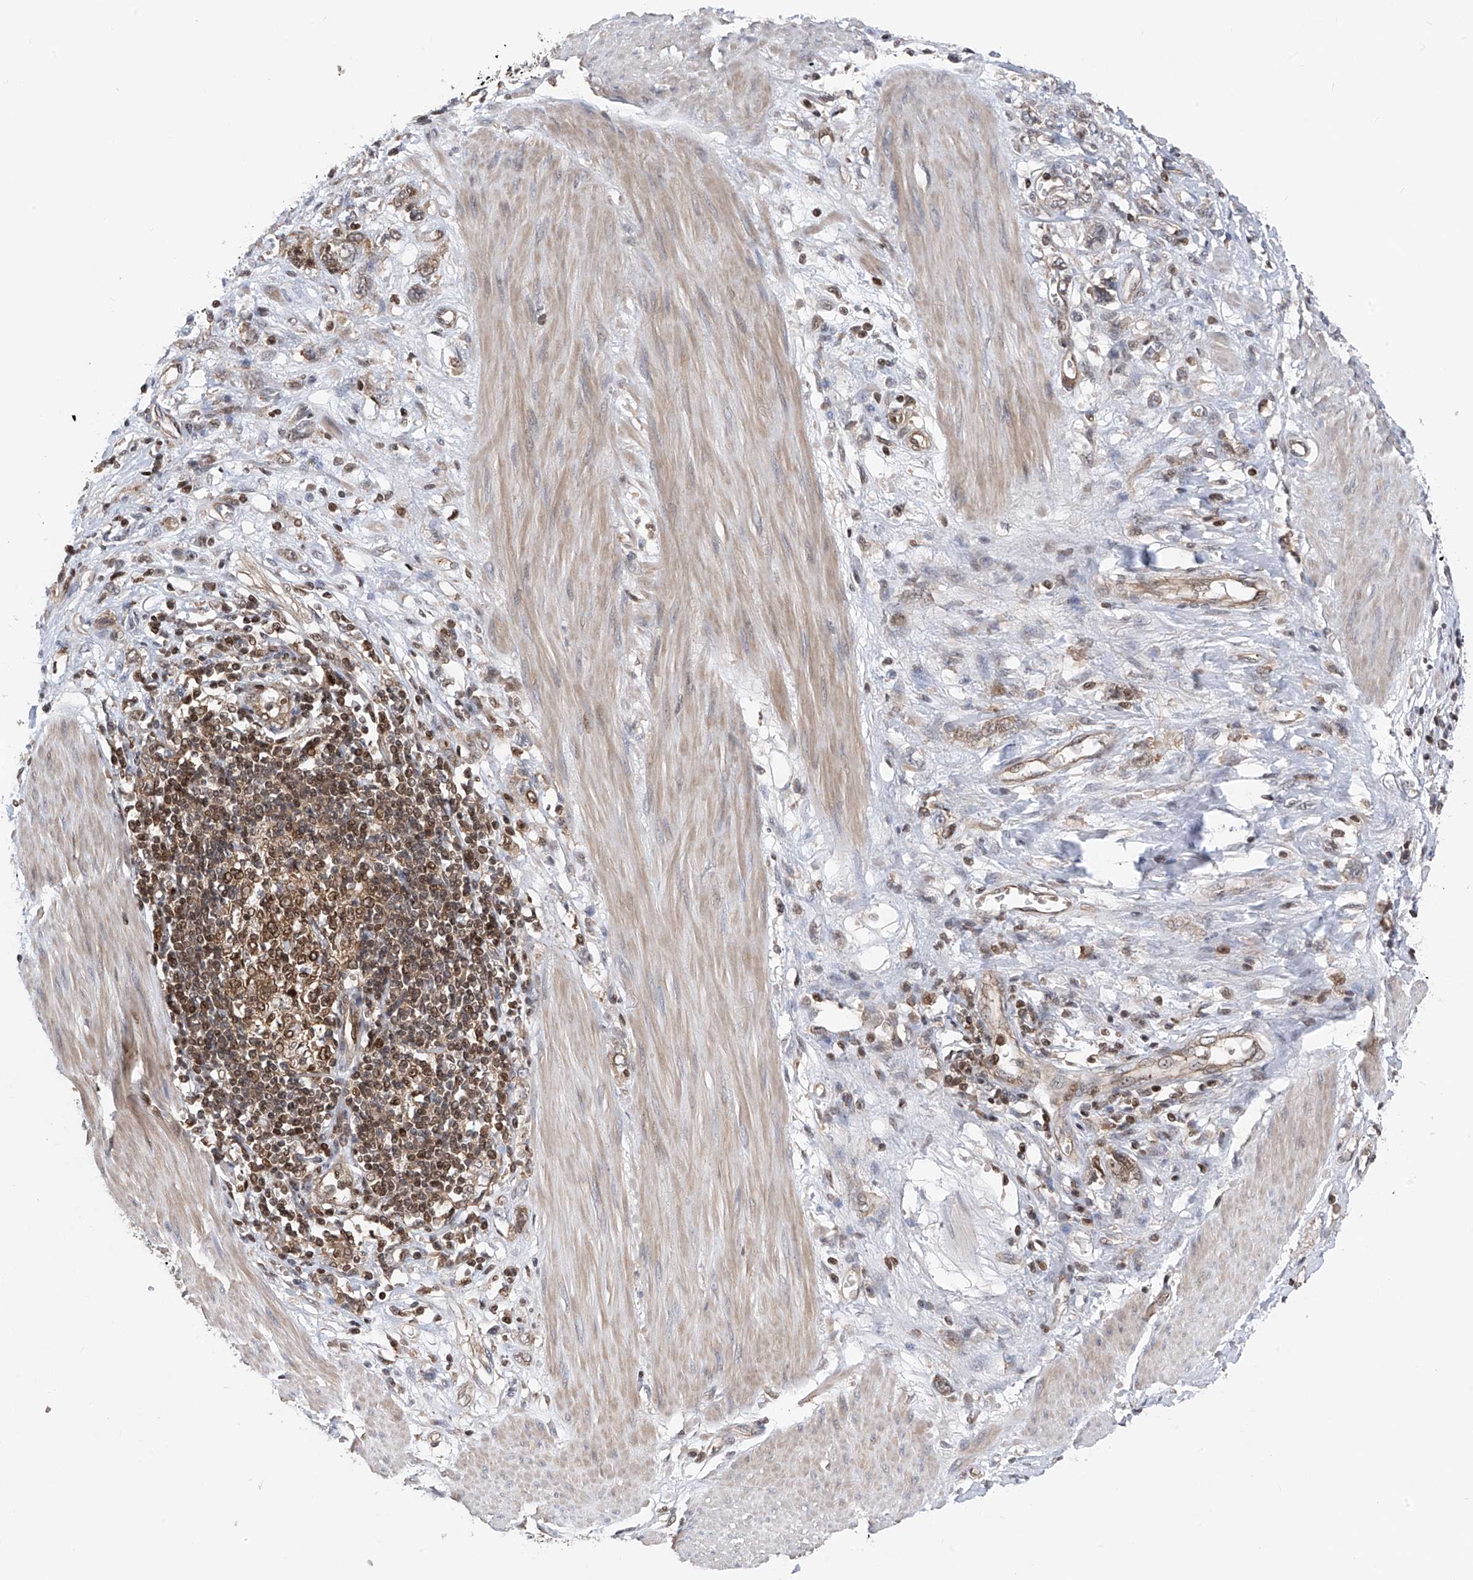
{"staining": {"intensity": "weak", "quantity": ">75%", "location": "cytoplasmic/membranous,nuclear"}, "tissue": "stomach cancer", "cell_type": "Tumor cells", "image_type": "cancer", "snomed": [{"axis": "morphology", "description": "Adenocarcinoma, NOS"}, {"axis": "topography", "description": "Stomach"}], "caption": "This photomicrograph displays stomach cancer stained with immunohistochemistry (IHC) to label a protein in brown. The cytoplasmic/membranous and nuclear of tumor cells show weak positivity for the protein. Nuclei are counter-stained blue.", "gene": "DNAJC9", "patient": {"sex": "female", "age": 76}}